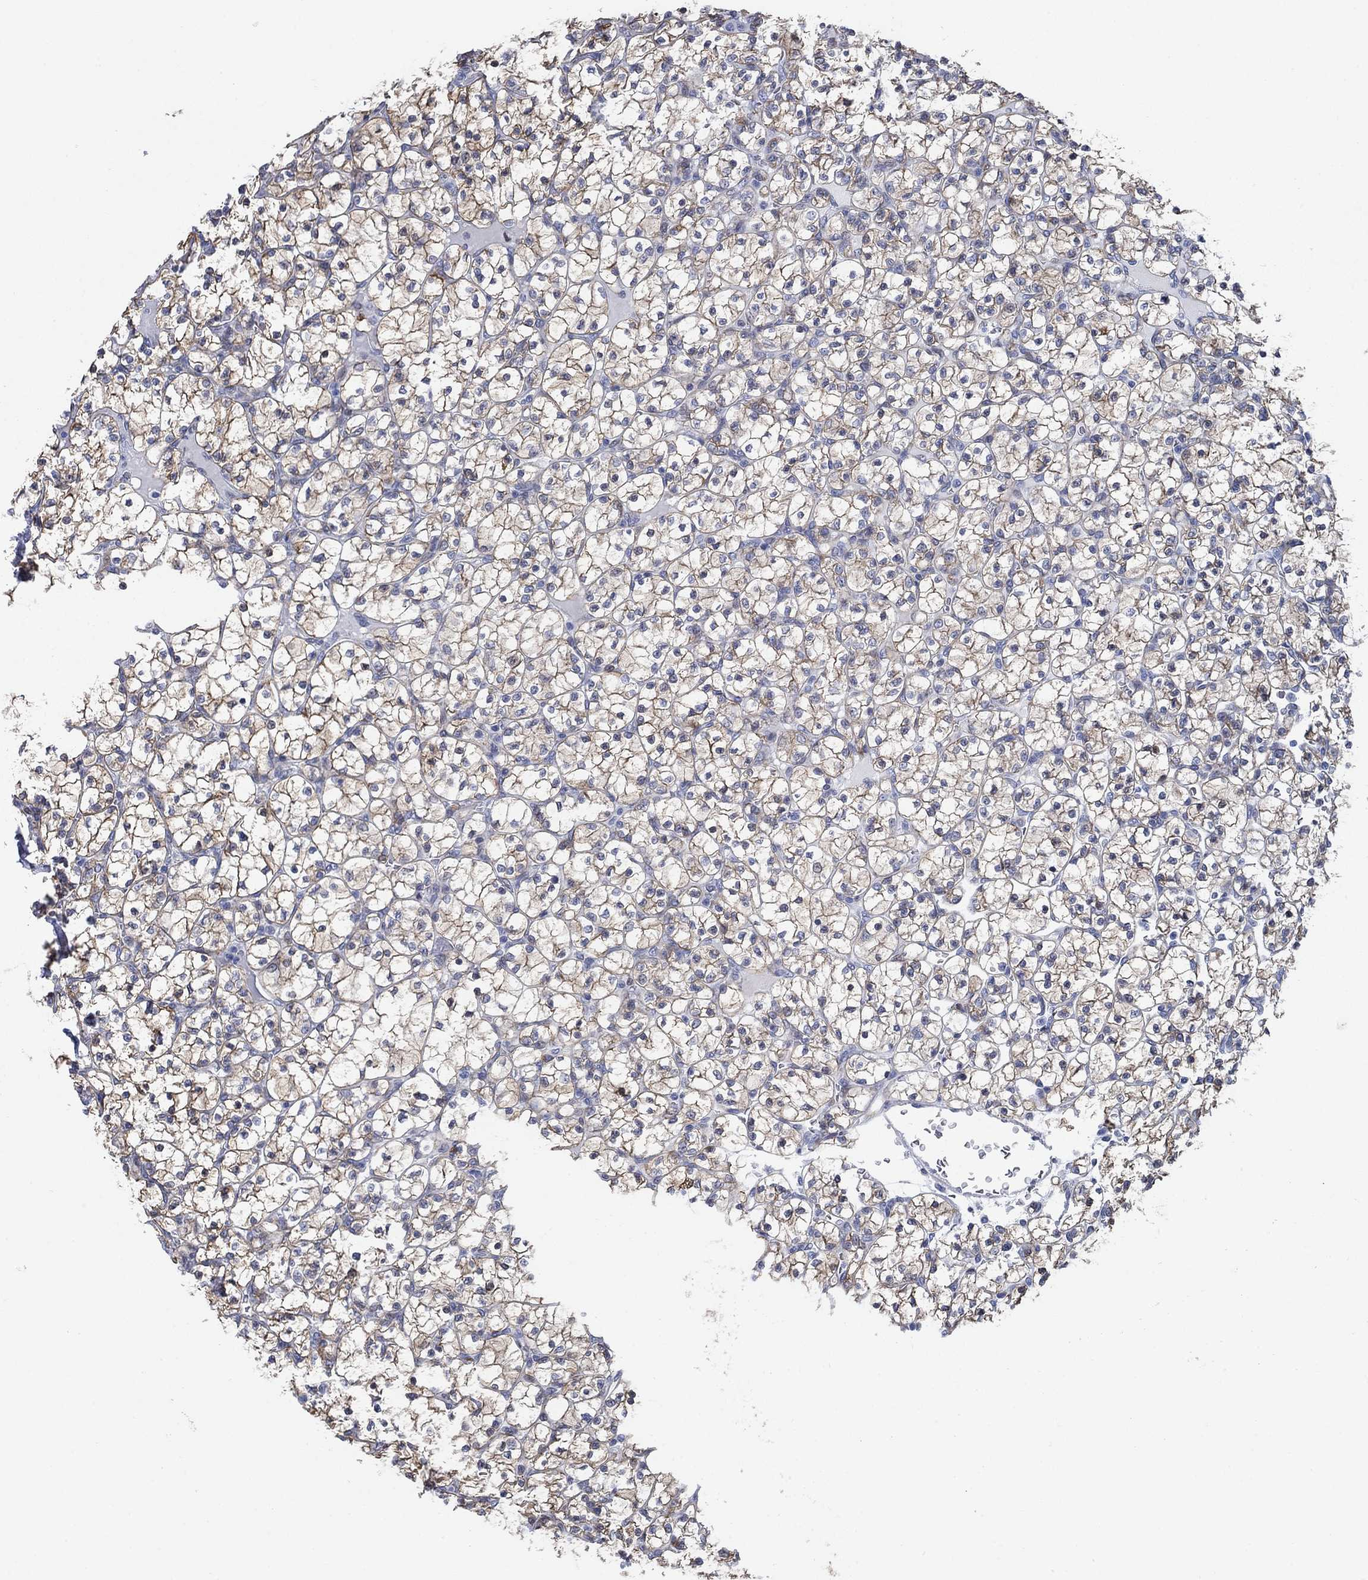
{"staining": {"intensity": "moderate", "quantity": ">75%", "location": "cytoplasmic/membranous"}, "tissue": "renal cancer", "cell_type": "Tumor cells", "image_type": "cancer", "snomed": [{"axis": "morphology", "description": "Adenocarcinoma, NOS"}, {"axis": "topography", "description": "Kidney"}], "caption": "Renal adenocarcinoma was stained to show a protein in brown. There is medium levels of moderate cytoplasmic/membranous positivity in about >75% of tumor cells. The staining was performed using DAB (3,3'-diaminobenzidine), with brown indicating positive protein expression. Nuclei are stained blue with hematoxylin.", "gene": "MYO3A", "patient": {"sex": "female", "age": 89}}